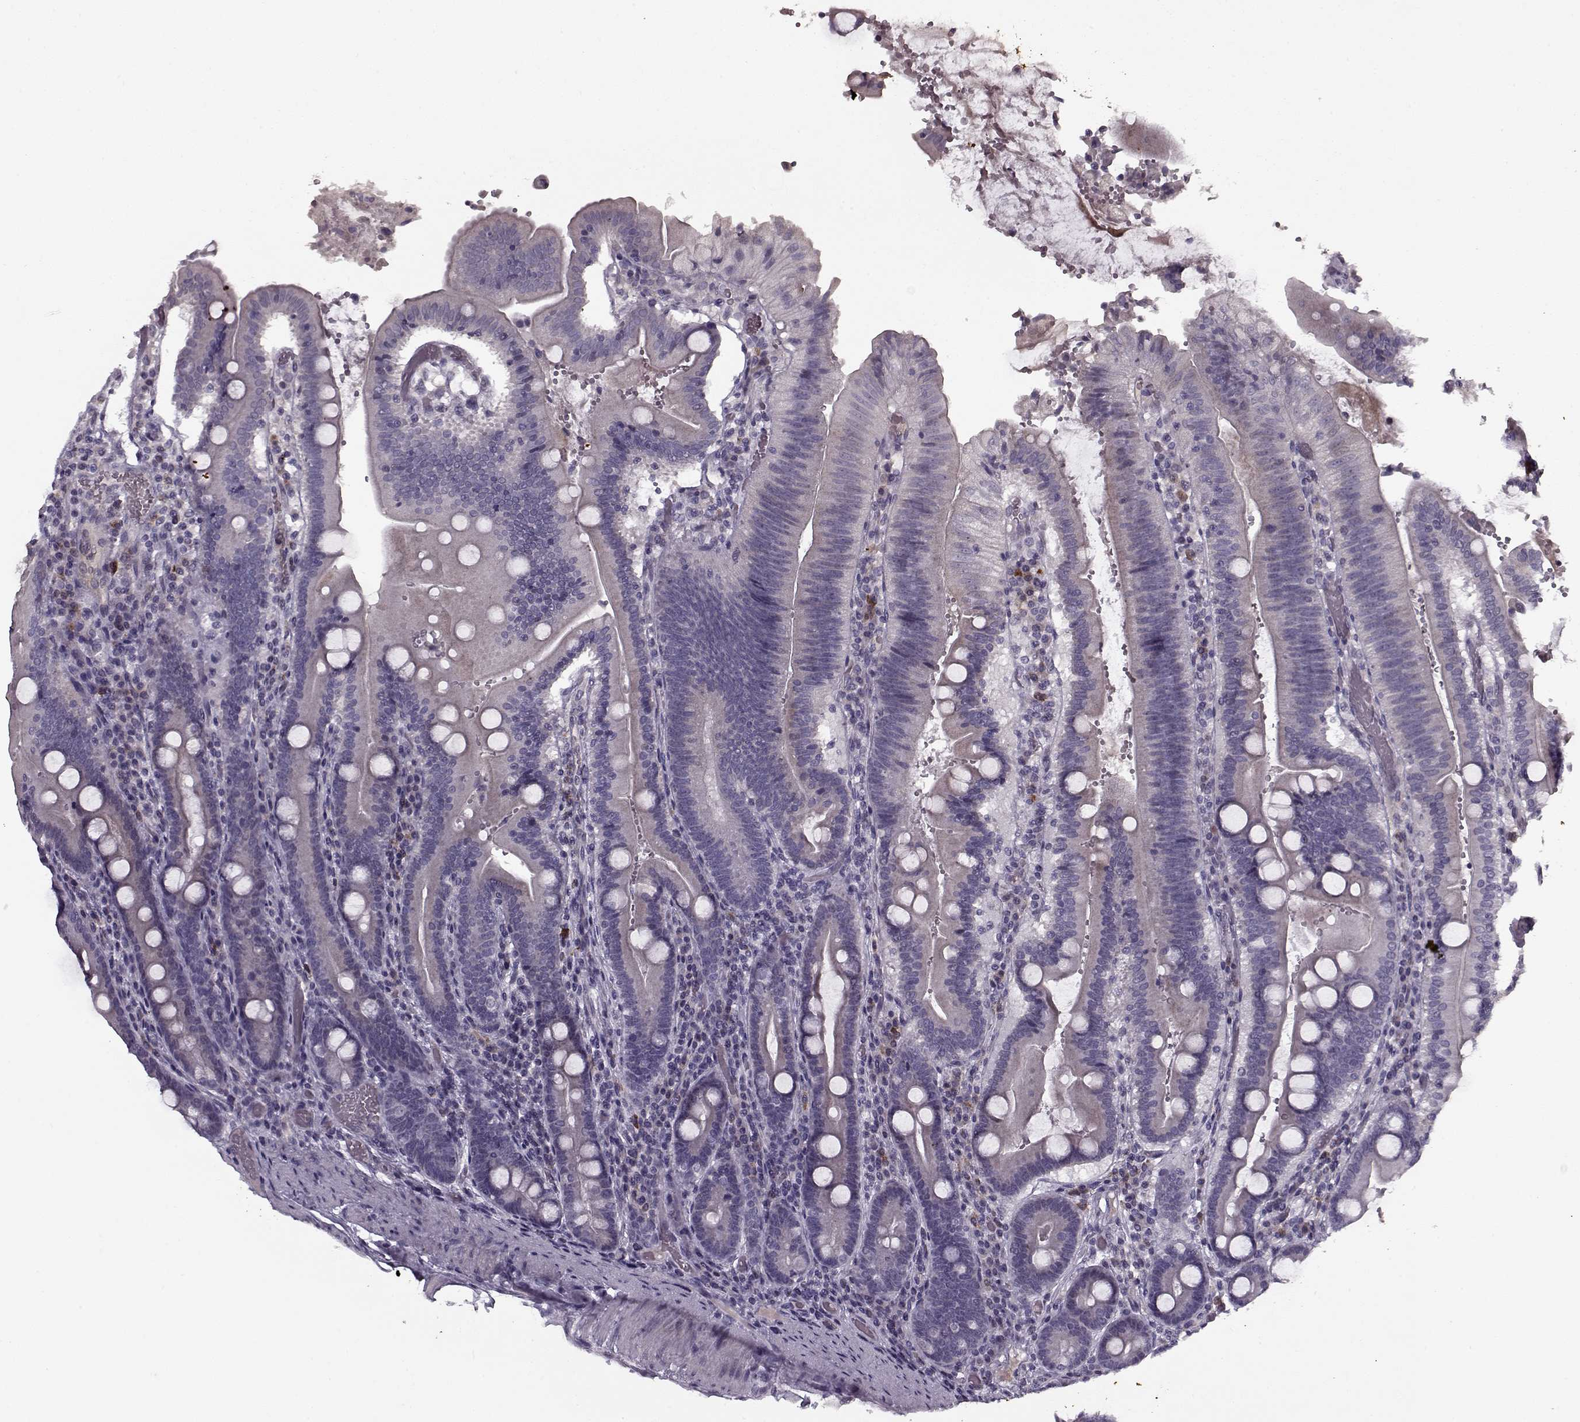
{"staining": {"intensity": "negative", "quantity": "none", "location": "none"}, "tissue": "duodenum", "cell_type": "Glandular cells", "image_type": "normal", "snomed": [{"axis": "morphology", "description": "Normal tissue, NOS"}, {"axis": "topography", "description": "Duodenum"}], "caption": "Immunohistochemistry micrograph of benign duodenum stained for a protein (brown), which reveals no positivity in glandular cells. Brightfield microscopy of IHC stained with DAB (3,3'-diaminobenzidine) (brown) and hematoxylin (blue), captured at high magnification.", "gene": "KRT9", "patient": {"sex": "female", "age": 62}}